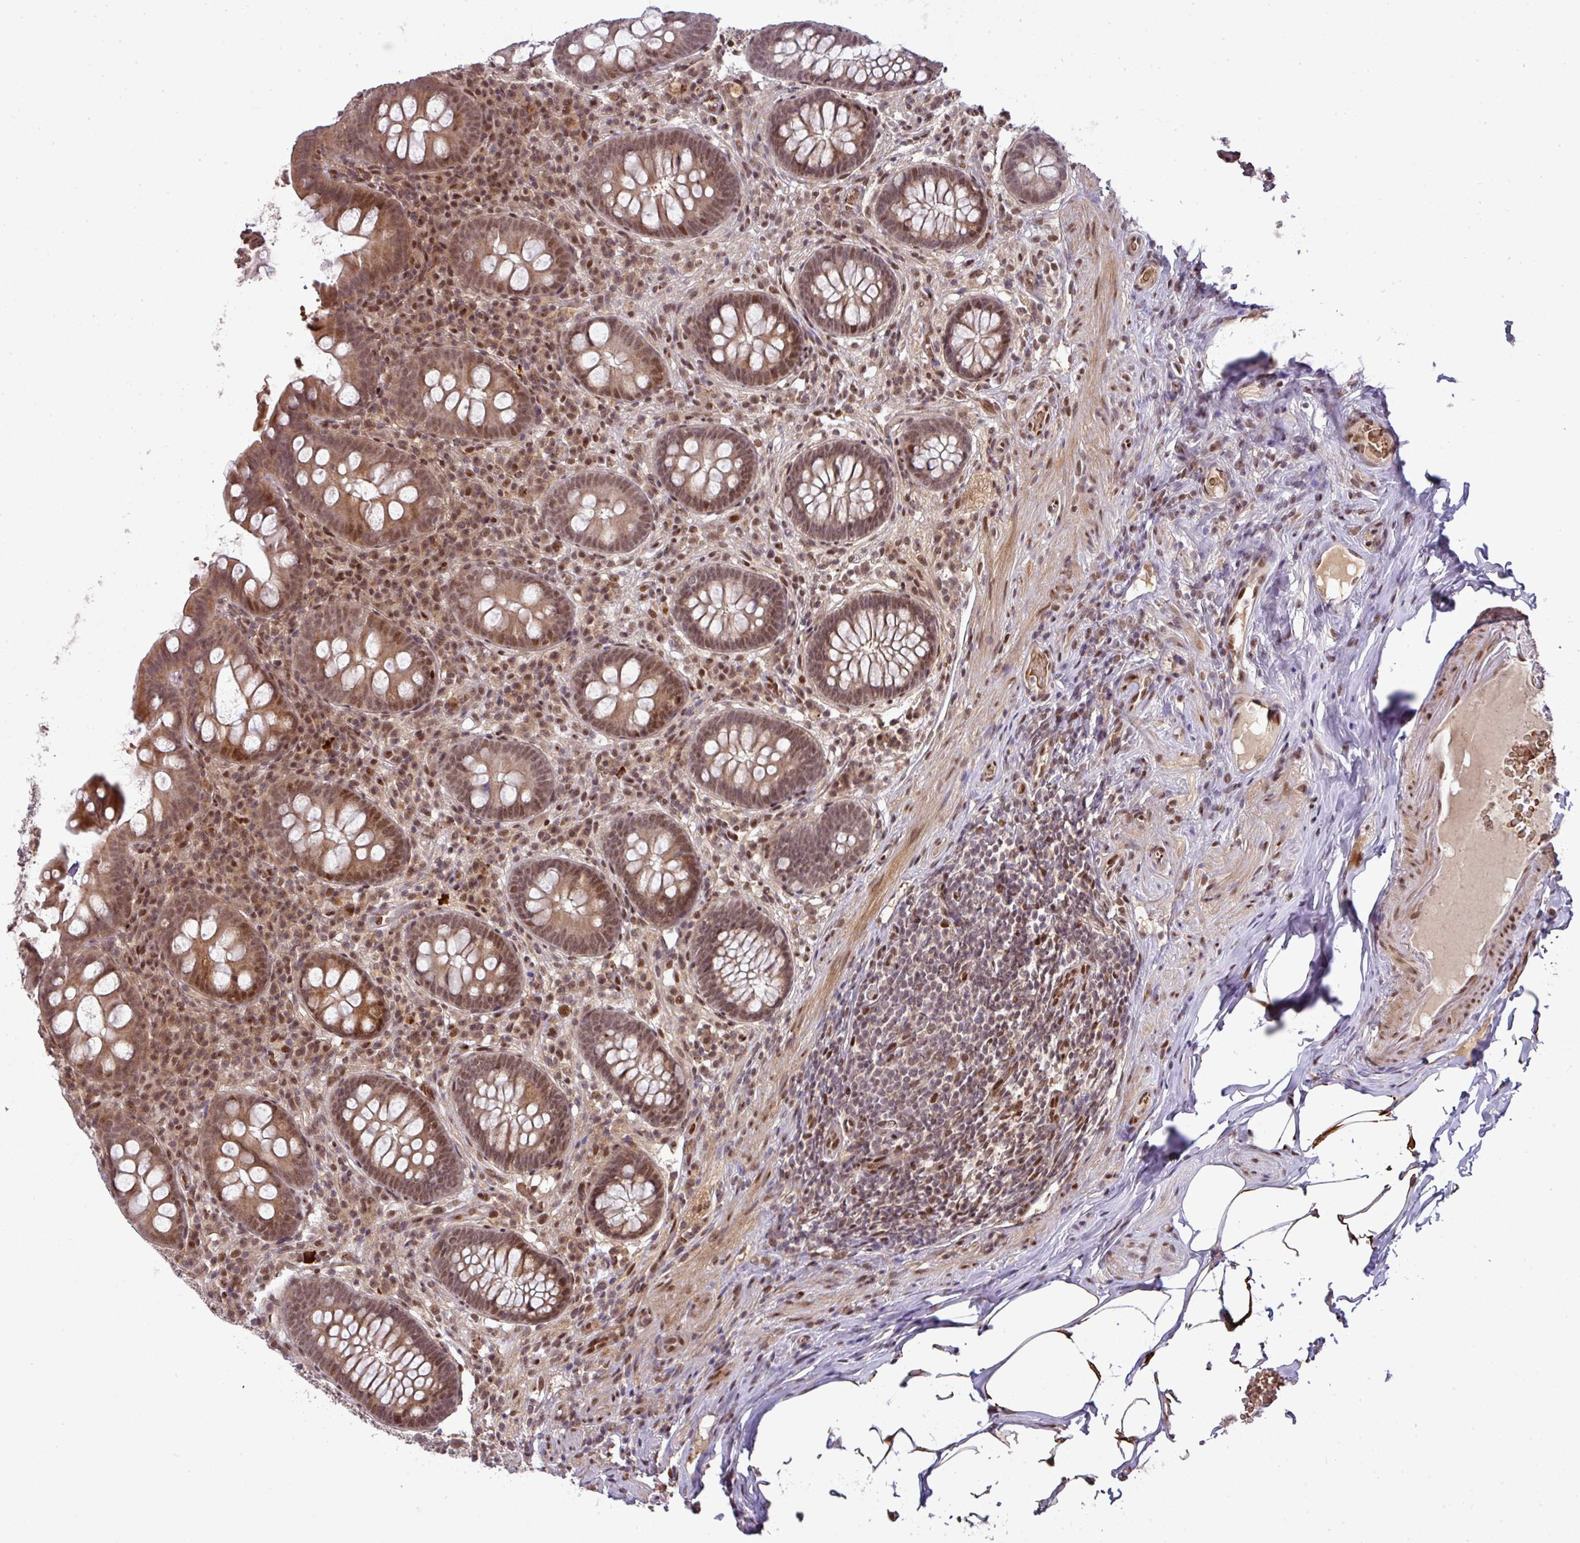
{"staining": {"intensity": "moderate", "quantity": ">75%", "location": "cytoplasmic/membranous,nuclear"}, "tissue": "appendix", "cell_type": "Glandular cells", "image_type": "normal", "snomed": [{"axis": "morphology", "description": "Normal tissue, NOS"}, {"axis": "topography", "description": "Appendix"}], "caption": "Immunohistochemistry (IHC) histopathology image of benign human appendix stained for a protein (brown), which reveals medium levels of moderate cytoplasmic/membranous,nuclear expression in approximately >75% of glandular cells.", "gene": "CIC", "patient": {"sex": "male", "age": 71}}